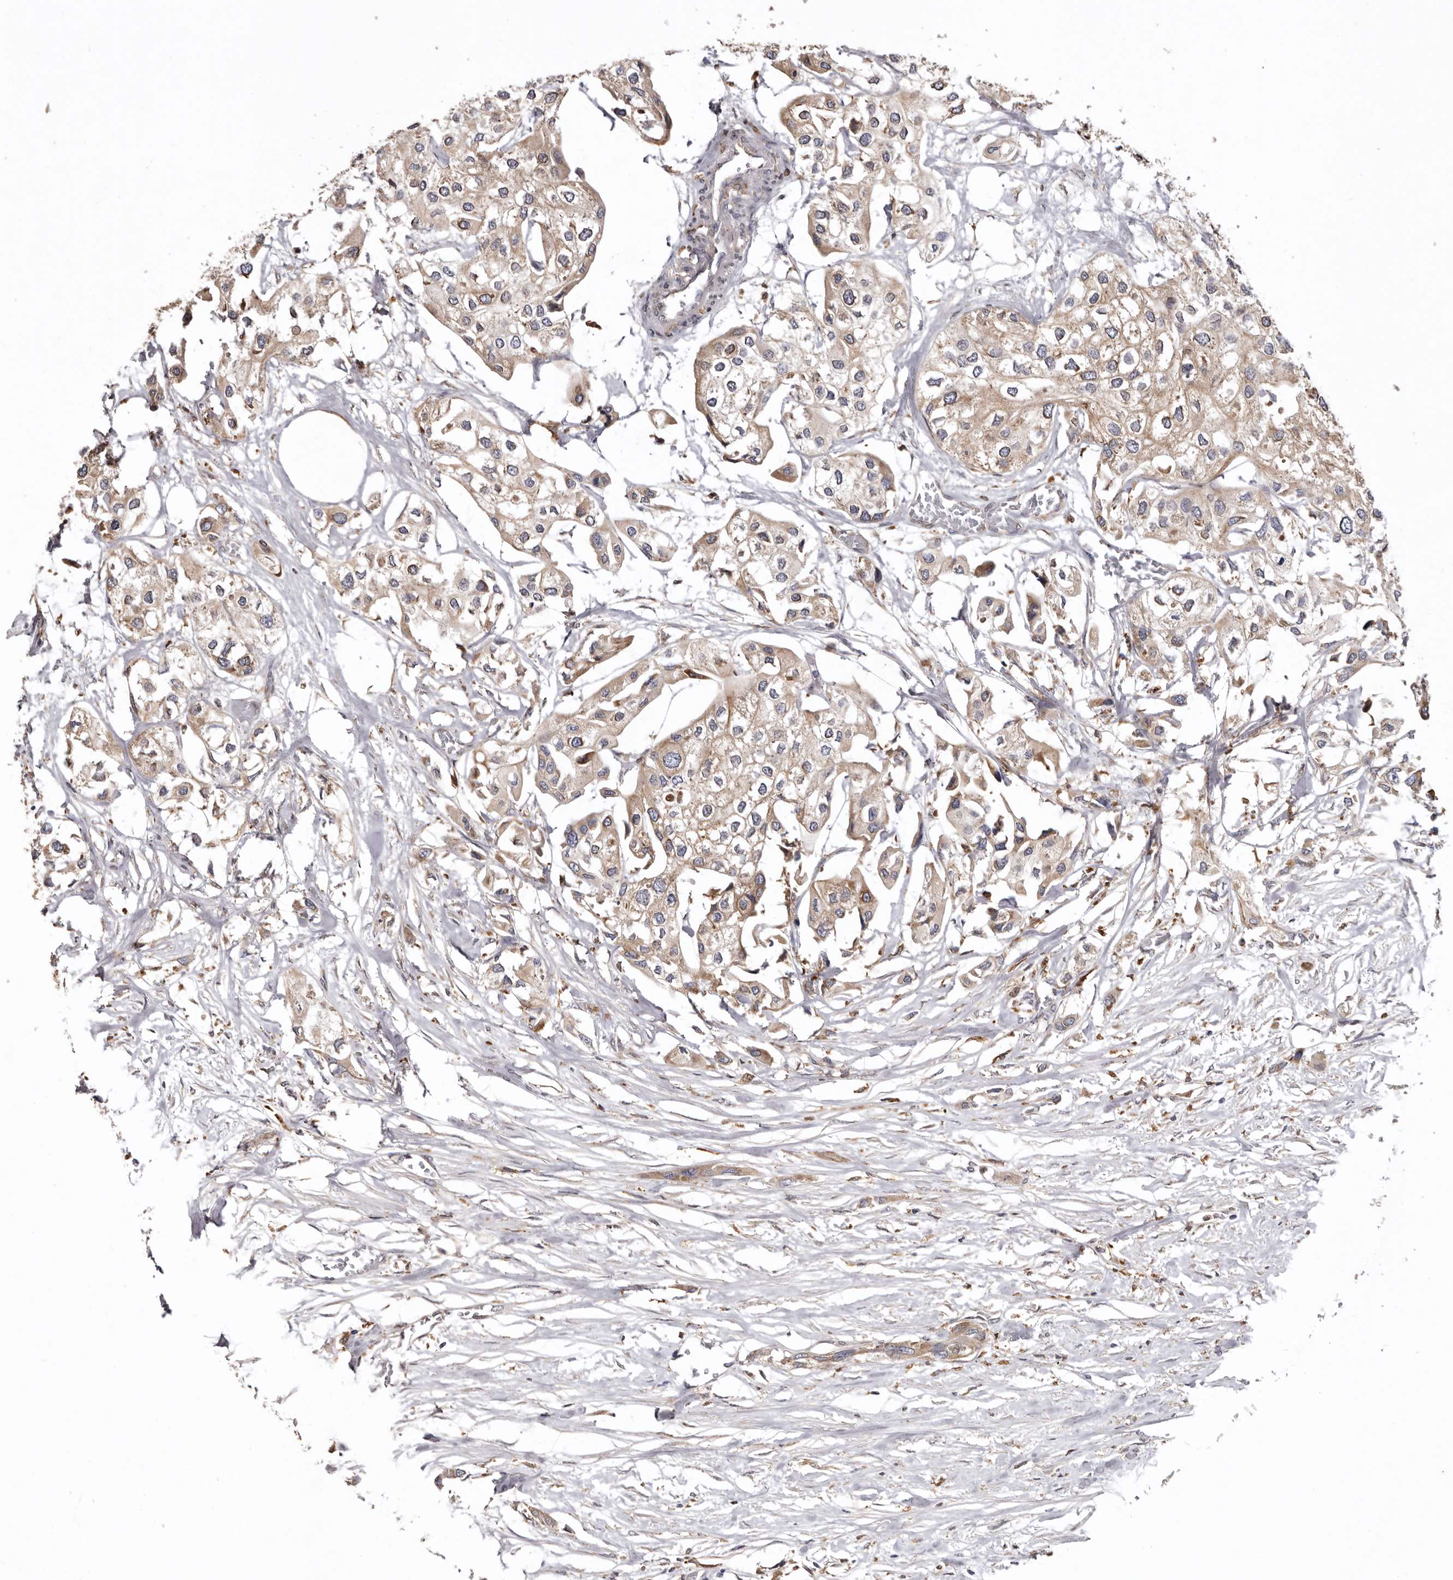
{"staining": {"intensity": "weak", "quantity": ">75%", "location": "cytoplasmic/membranous"}, "tissue": "urothelial cancer", "cell_type": "Tumor cells", "image_type": "cancer", "snomed": [{"axis": "morphology", "description": "Urothelial carcinoma, High grade"}, {"axis": "topography", "description": "Urinary bladder"}], "caption": "Protein staining exhibits weak cytoplasmic/membranous positivity in approximately >75% of tumor cells in urothelial carcinoma (high-grade).", "gene": "INKA2", "patient": {"sex": "male", "age": 64}}